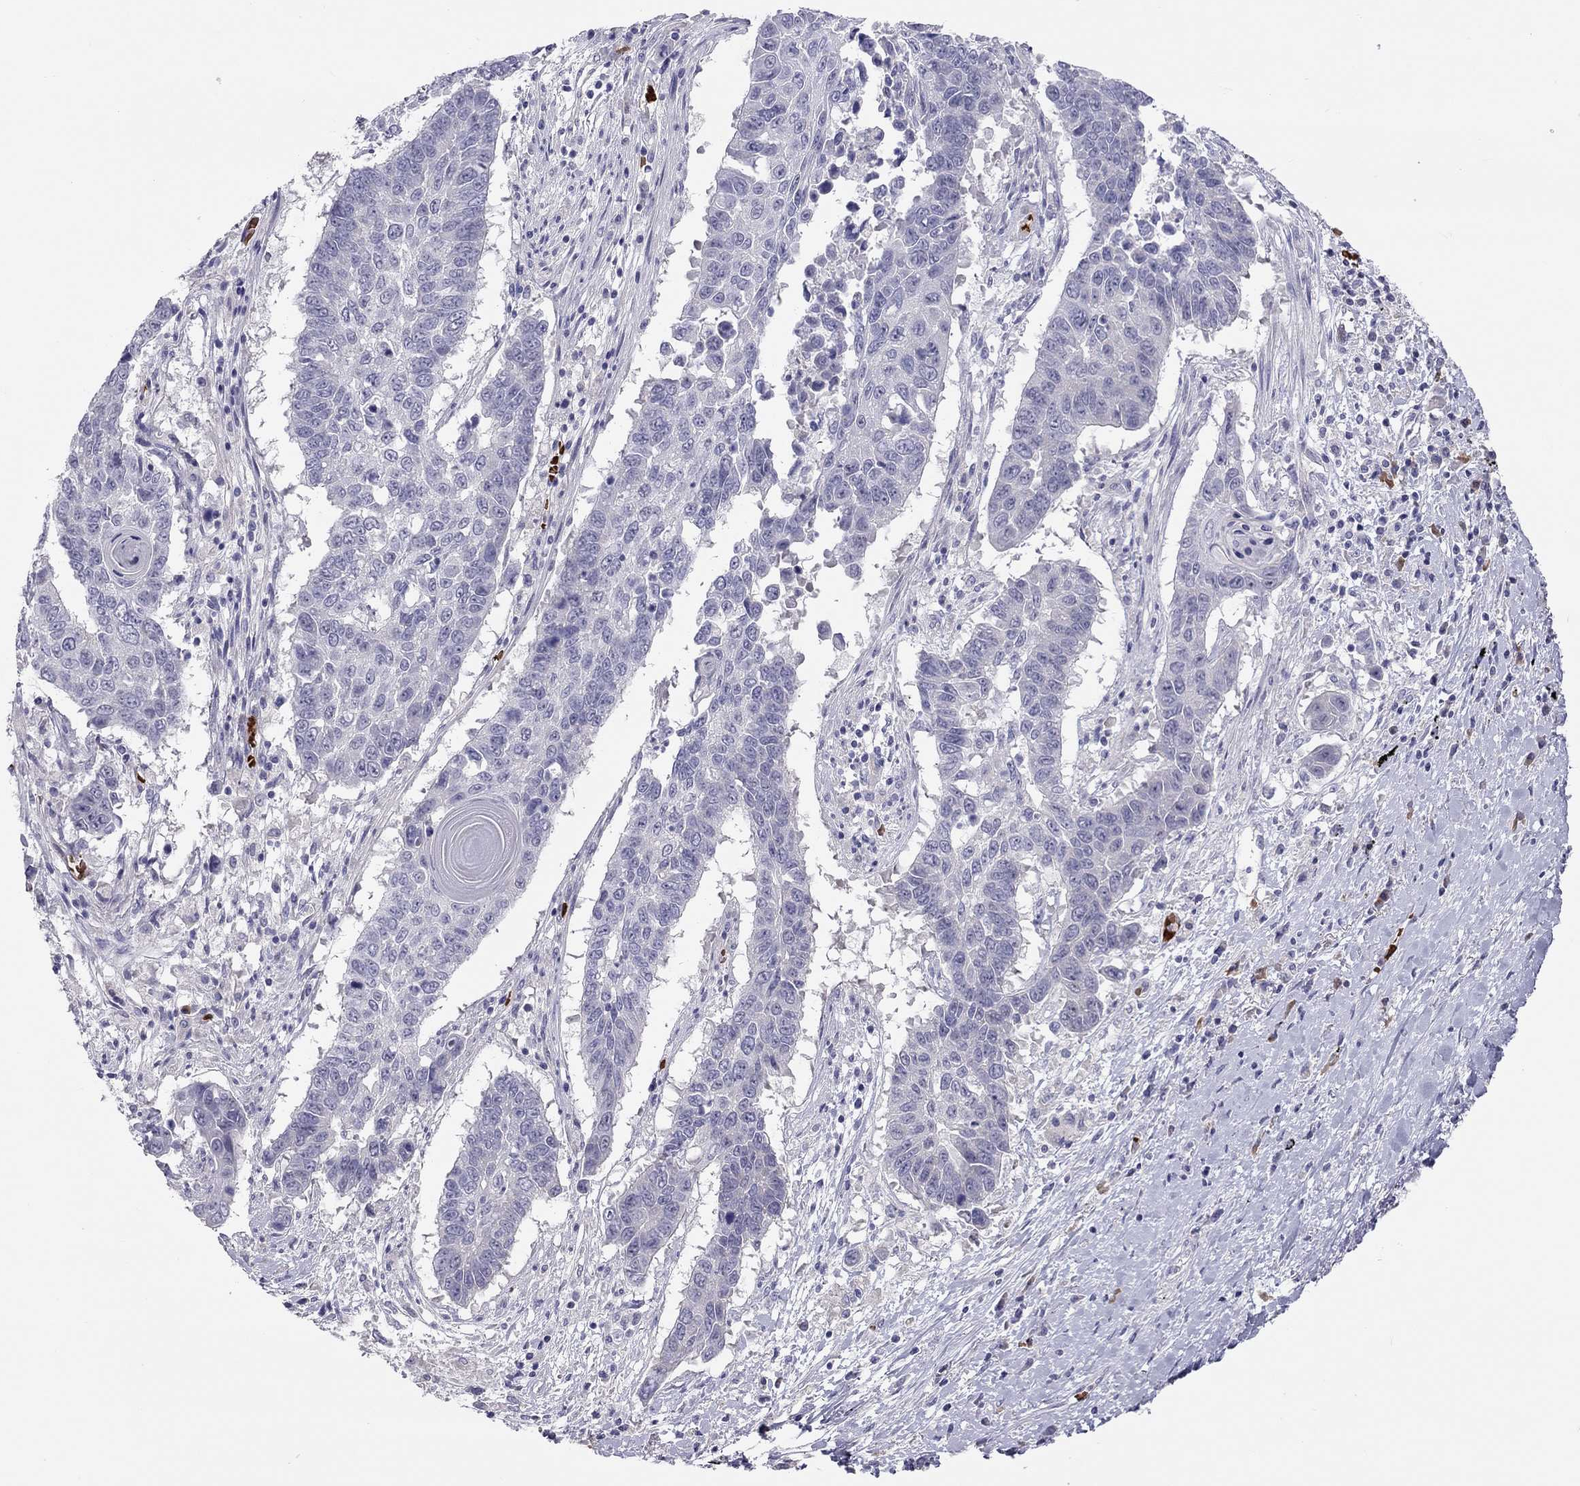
{"staining": {"intensity": "negative", "quantity": "none", "location": "none"}, "tissue": "lung cancer", "cell_type": "Tumor cells", "image_type": "cancer", "snomed": [{"axis": "morphology", "description": "Squamous cell carcinoma, NOS"}, {"axis": "topography", "description": "Lung"}], "caption": "DAB immunohistochemical staining of lung squamous cell carcinoma displays no significant positivity in tumor cells.", "gene": "FRMD1", "patient": {"sex": "male", "age": 73}}